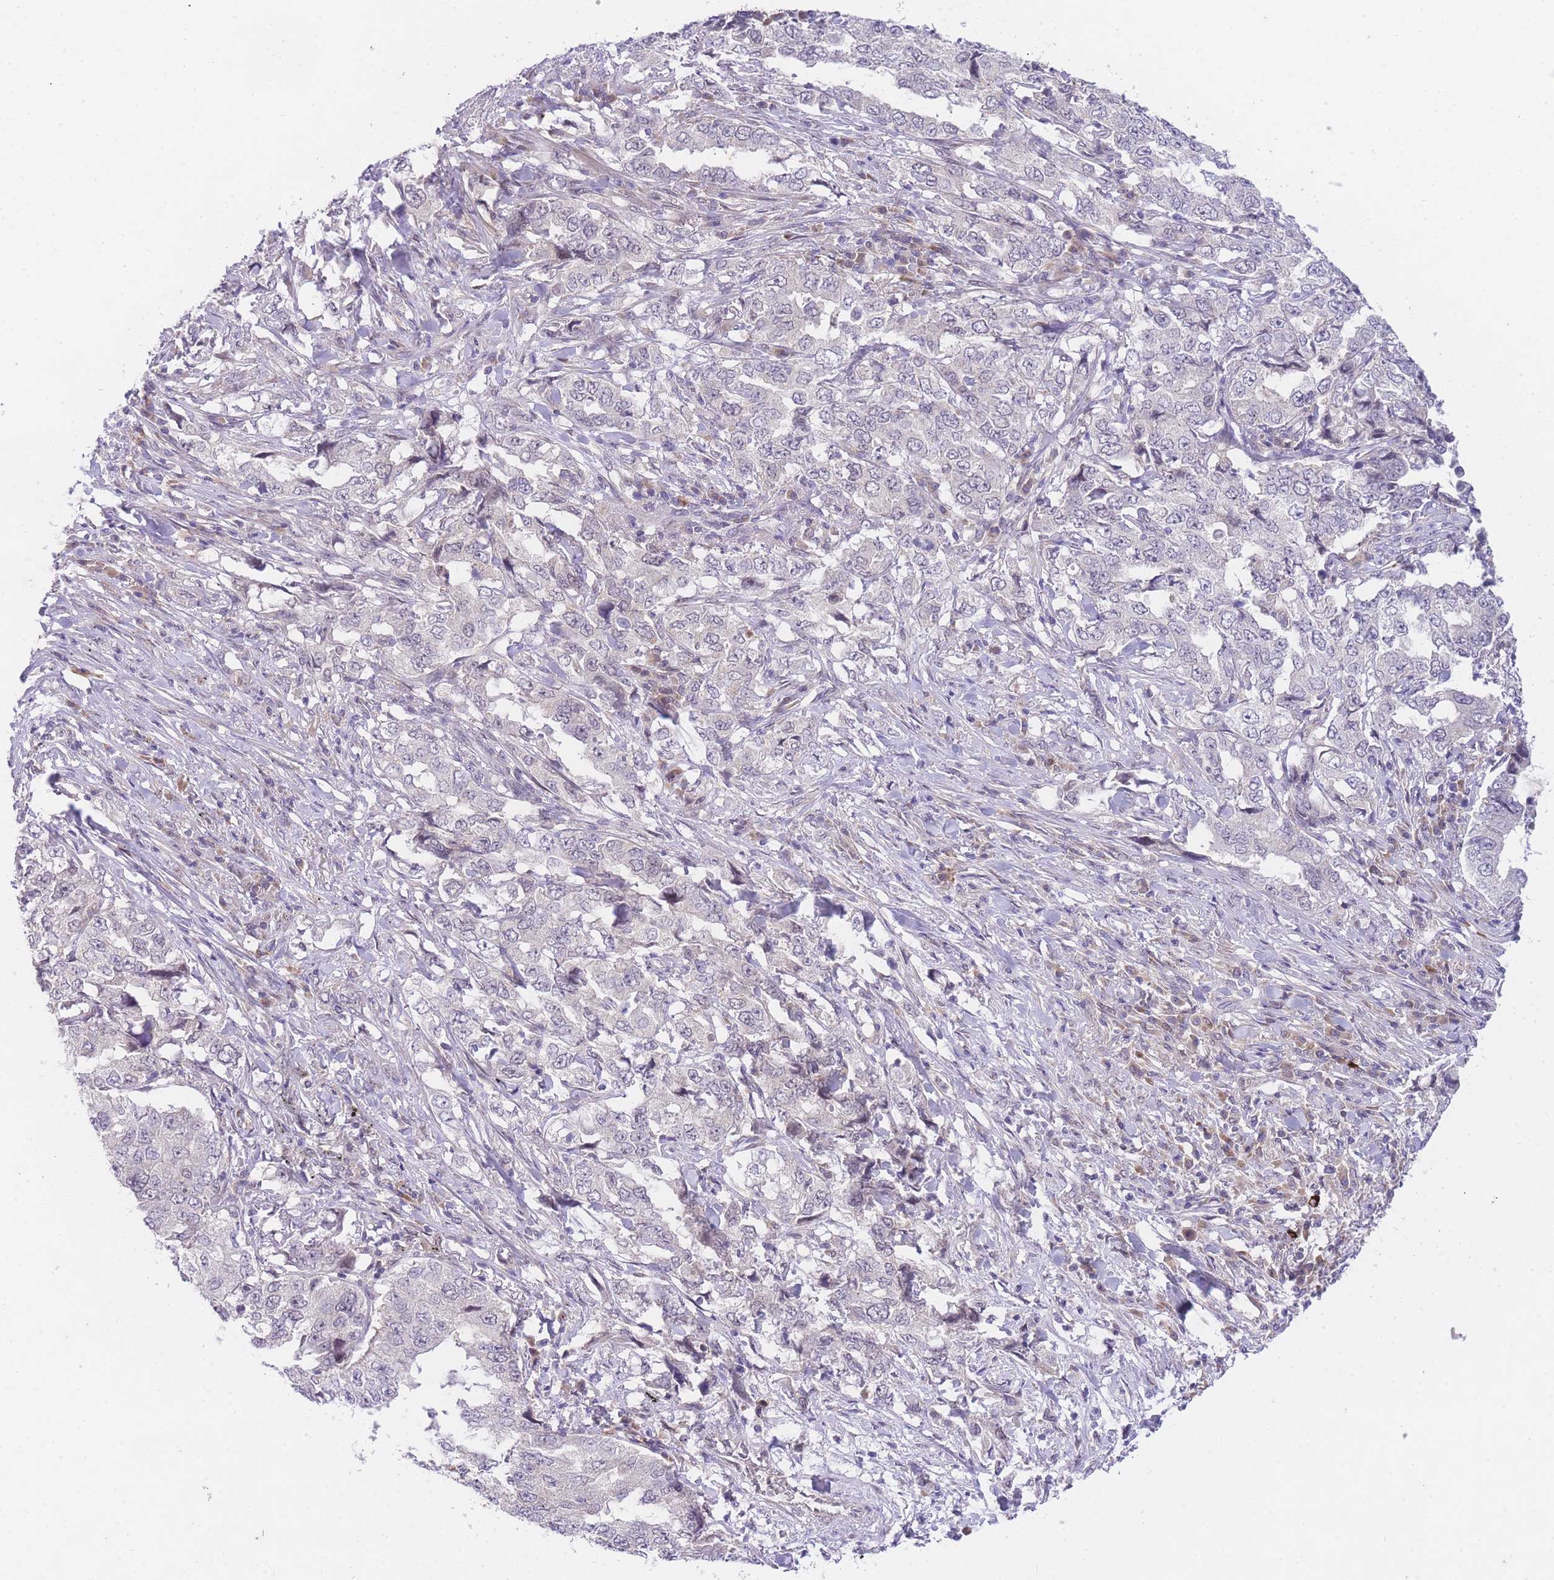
{"staining": {"intensity": "negative", "quantity": "none", "location": "none"}, "tissue": "lung cancer", "cell_type": "Tumor cells", "image_type": "cancer", "snomed": [{"axis": "morphology", "description": "Adenocarcinoma, NOS"}, {"axis": "topography", "description": "Lung"}], "caption": "An IHC image of lung cancer (adenocarcinoma) is shown. There is no staining in tumor cells of lung cancer (adenocarcinoma).", "gene": "SLC25A33", "patient": {"sex": "female", "age": 51}}